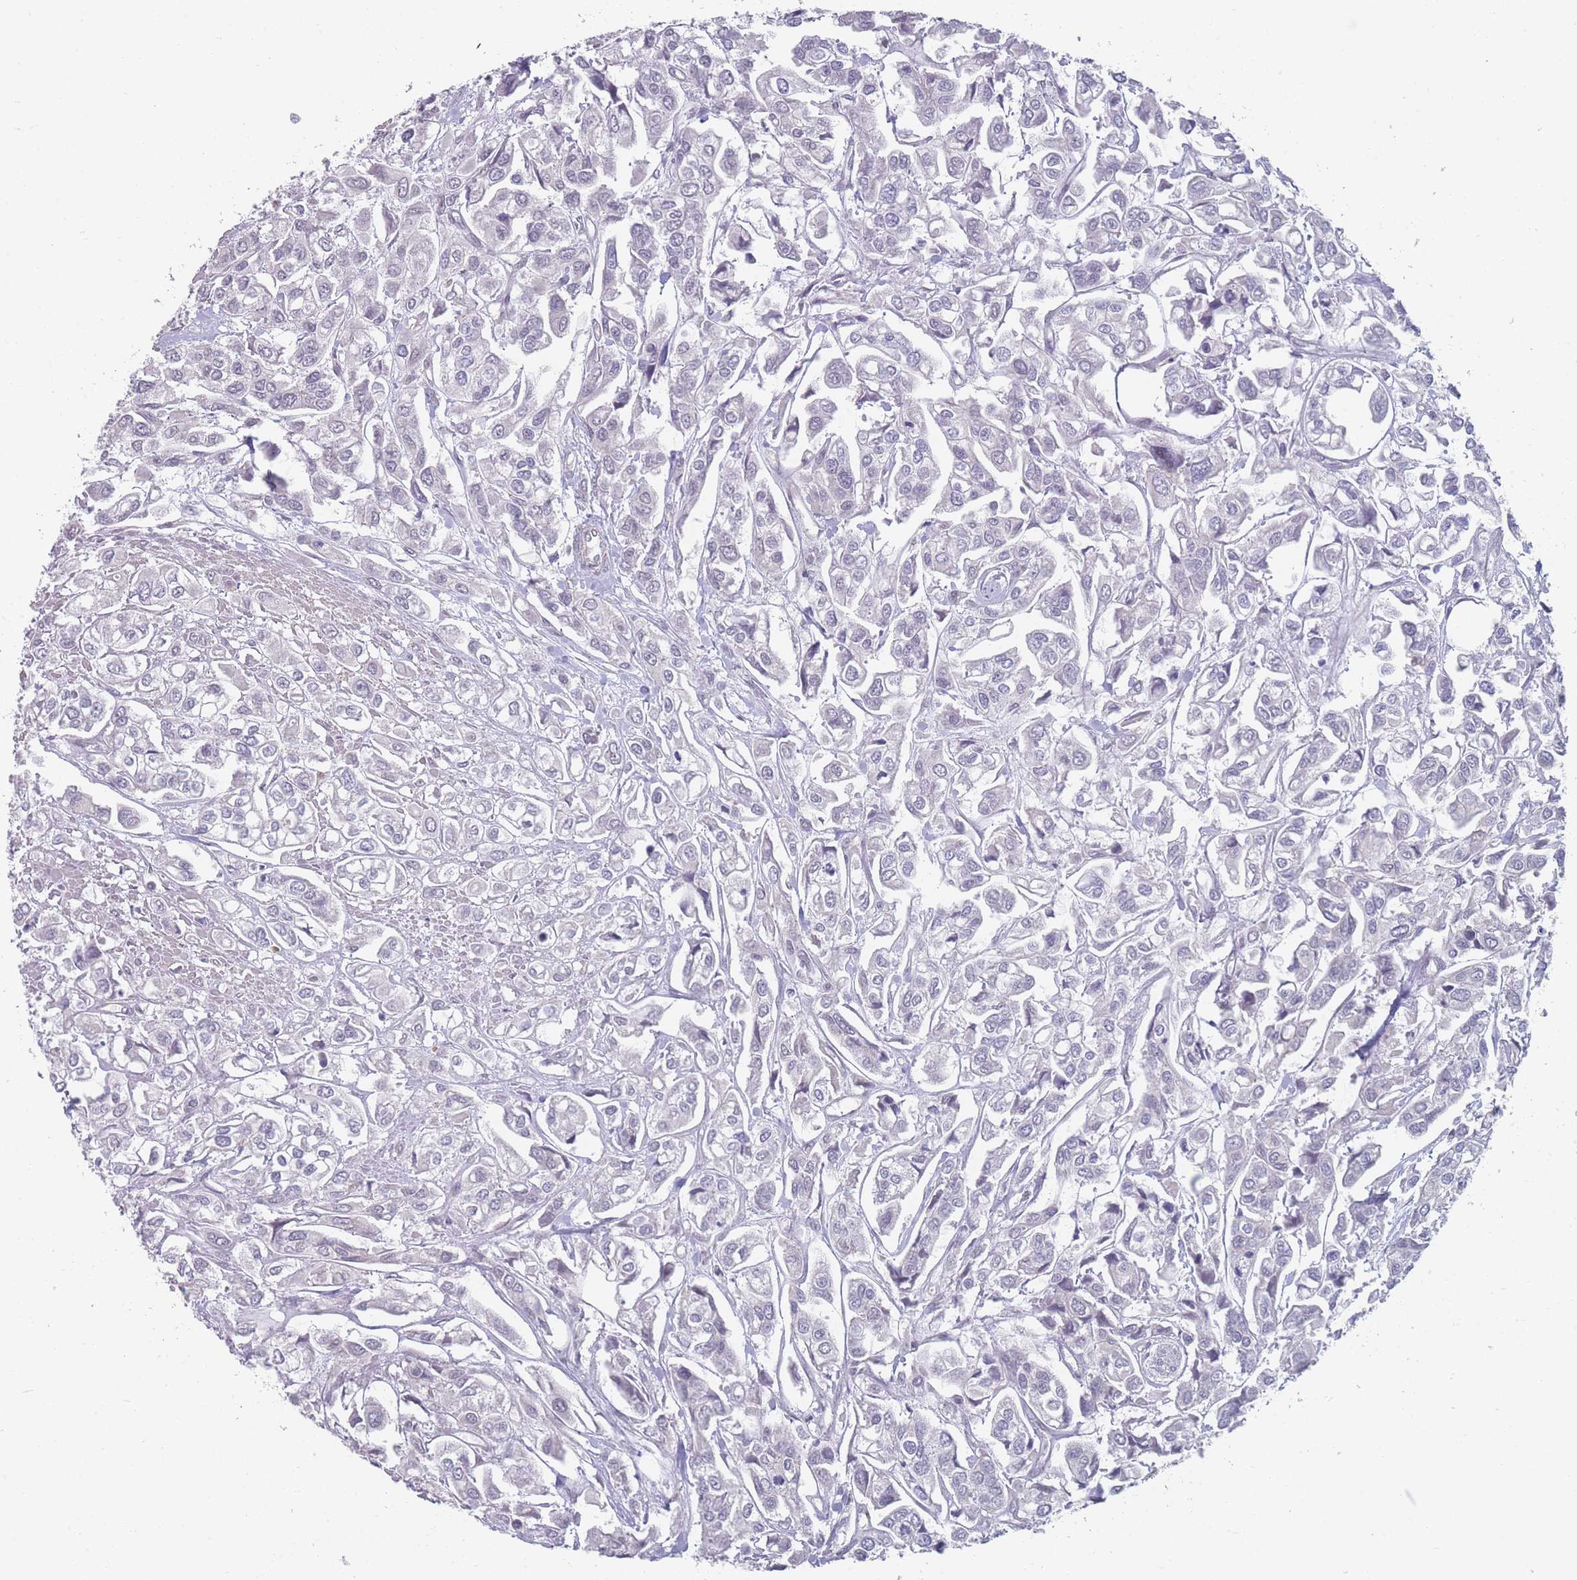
{"staining": {"intensity": "negative", "quantity": "none", "location": "none"}, "tissue": "urothelial cancer", "cell_type": "Tumor cells", "image_type": "cancer", "snomed": [{"axis": "morphology", "description": "Urothelial carcinoma, High grade"}, {"axis": "topography", "description": "Urinary bladder"}], "caption": "High-grade urothelial carcinoma was stained to show a protein in brown. There is no significant expression in tumor cells.", "gene": "ANKRD10", "patient": {"sex": "male", "age": 67}}